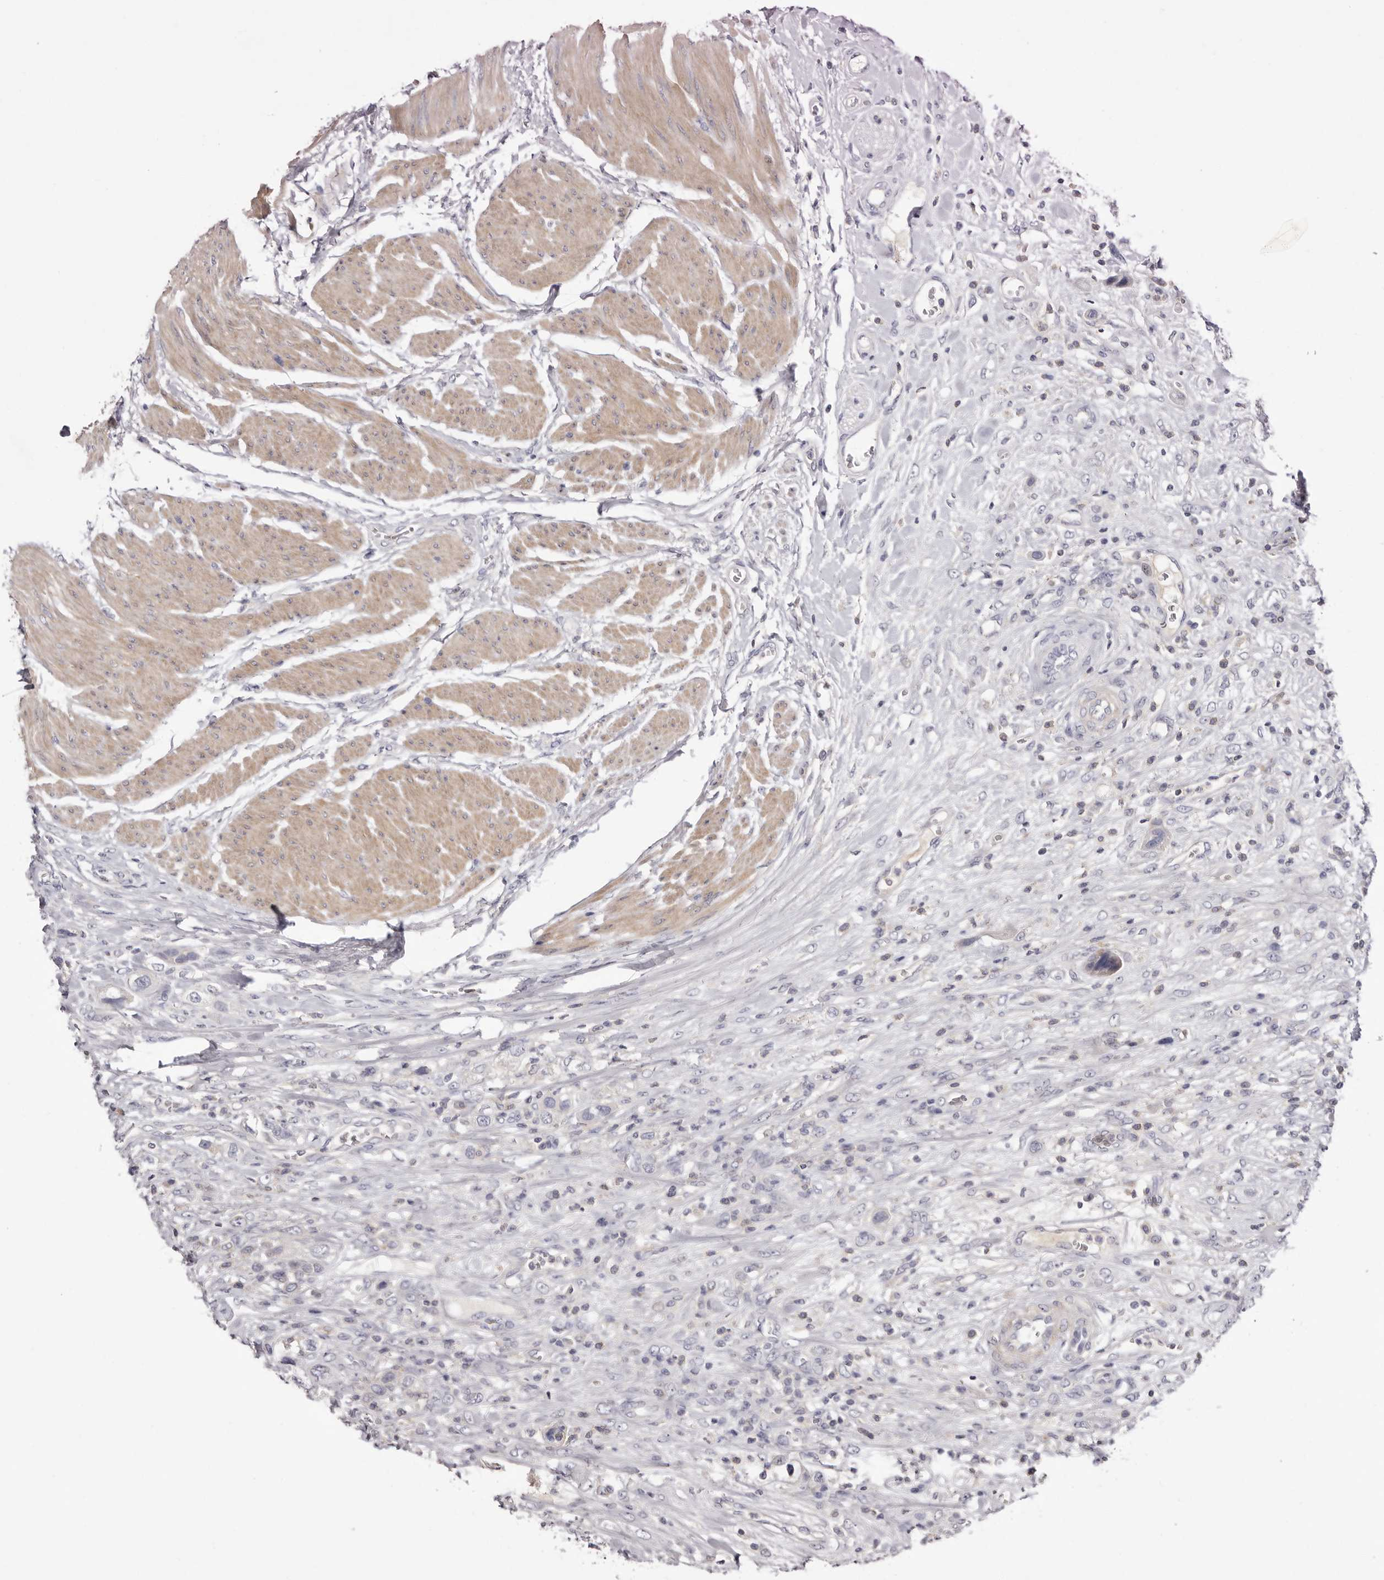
{"staining": {"intensity": "negative", "quantity": "none", "location": "none"}, "tissue": "urothelial cancer", "cell_type": "Tumor cells", "image_type": "cancer", "snomed": [{"axis": "morphology", "description": "Urothelial carcinoma, High grade"}, {"axis": "topography", "description": "Urinary bladder"}], "caption": "There is no significant expression in tumor cells of high-grade urothelial carcinoma. (Brightfield microscopy of DAB immunohistochemistry (IHC) at high magnification).", "gene": "S1PR5", "patient": {"sex": "male", "age": 50}}